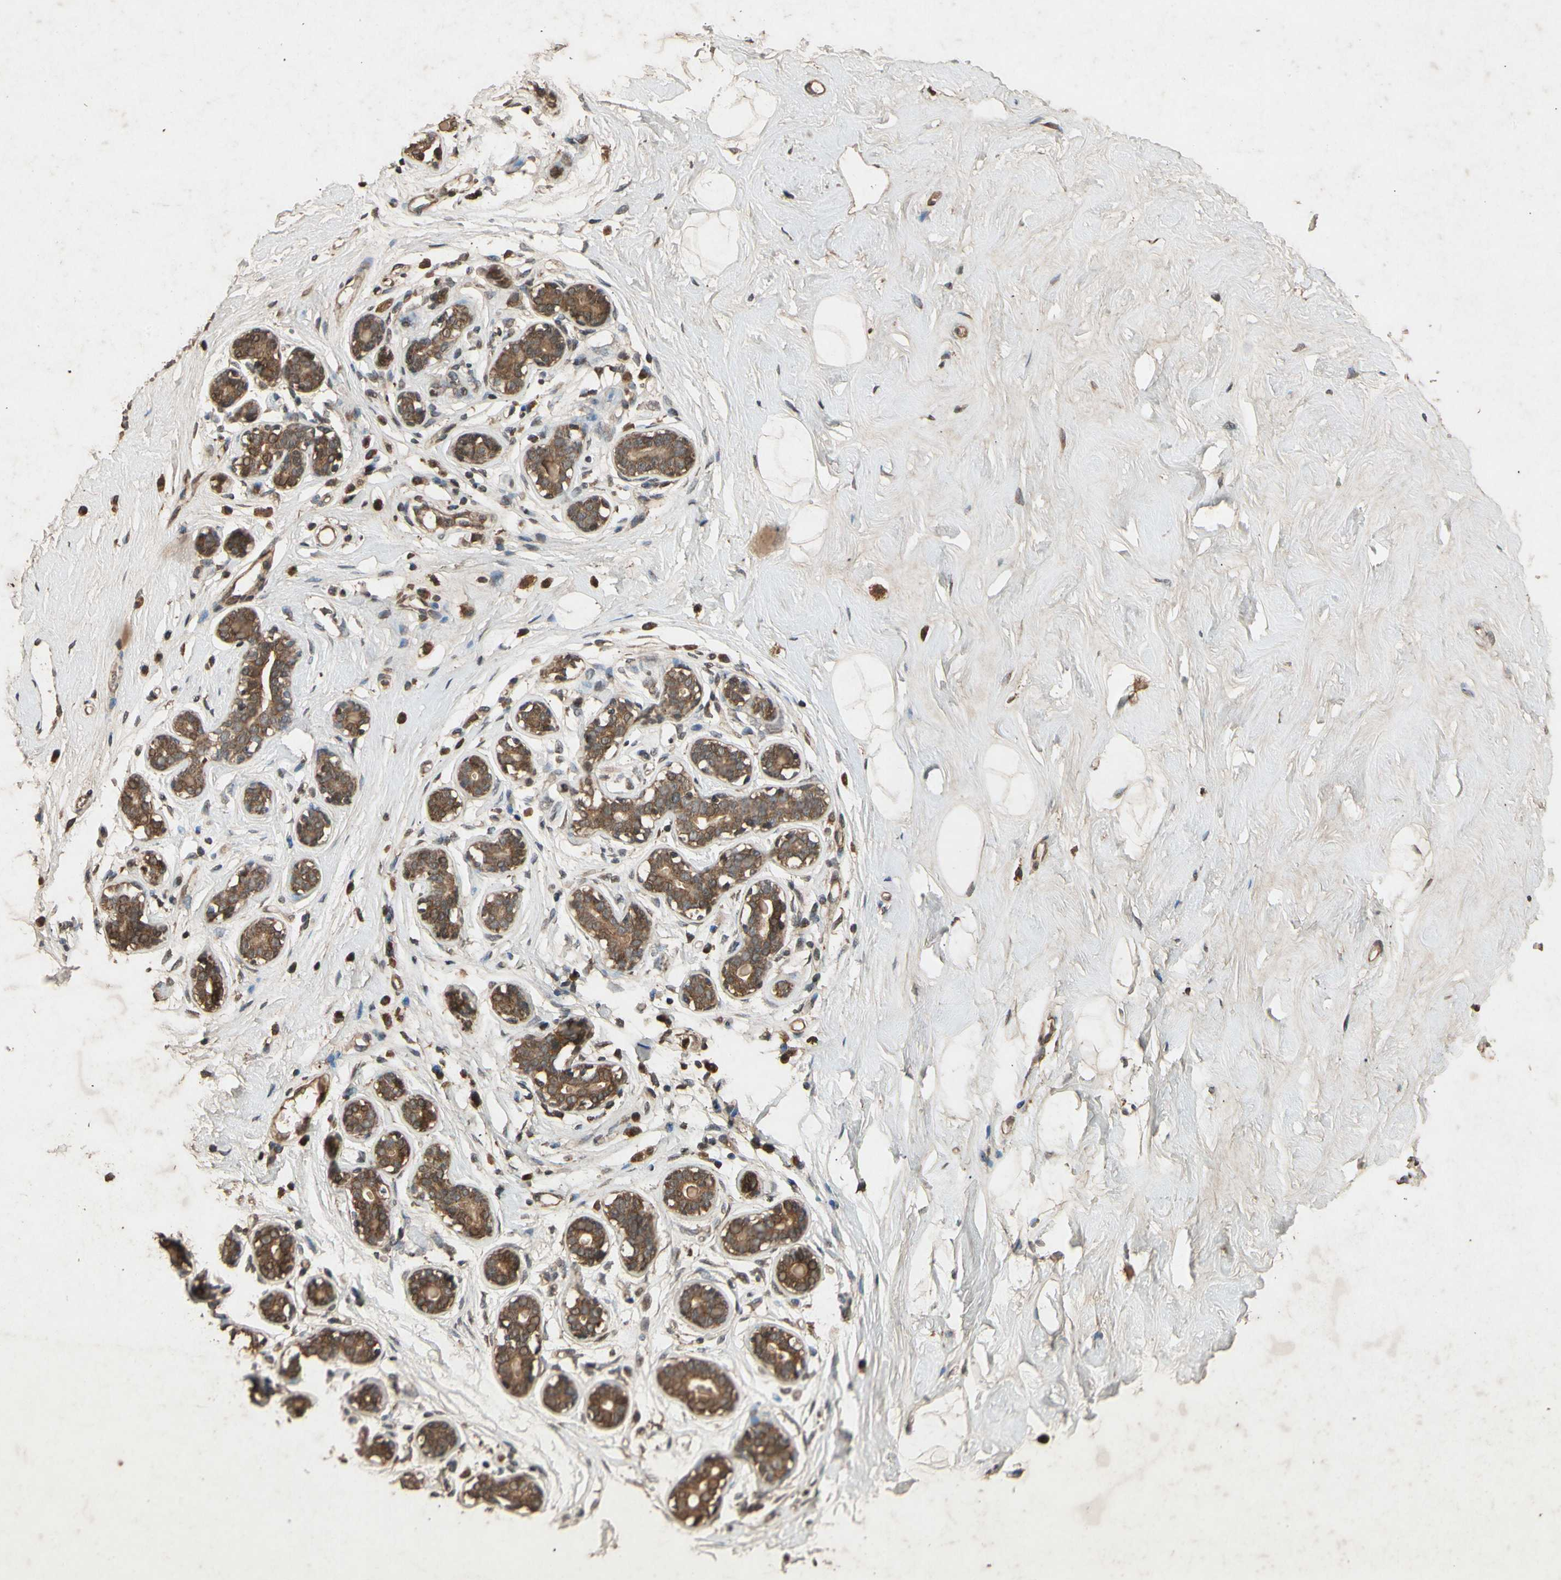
{"staining": {"intensity": "moderate", "quantity": "<25%", "location": "cytoplasmic/membranous"}, "tissue": "breast", "cell_type": "Adipocytes", "image_type": "normal", "snomed": [{"axis": "morphology", "description": "Normal tissue, NOS"}, {"axis": "topography", "description": "Breast"}], "caption": "This is an image of immunohistochemistry staining of benign breast, which shows moderate expression in the cytoplasmic/membranous of adipocytes.", "gene": "TXN2", "patient": {"sex": "female", "age": 23}}